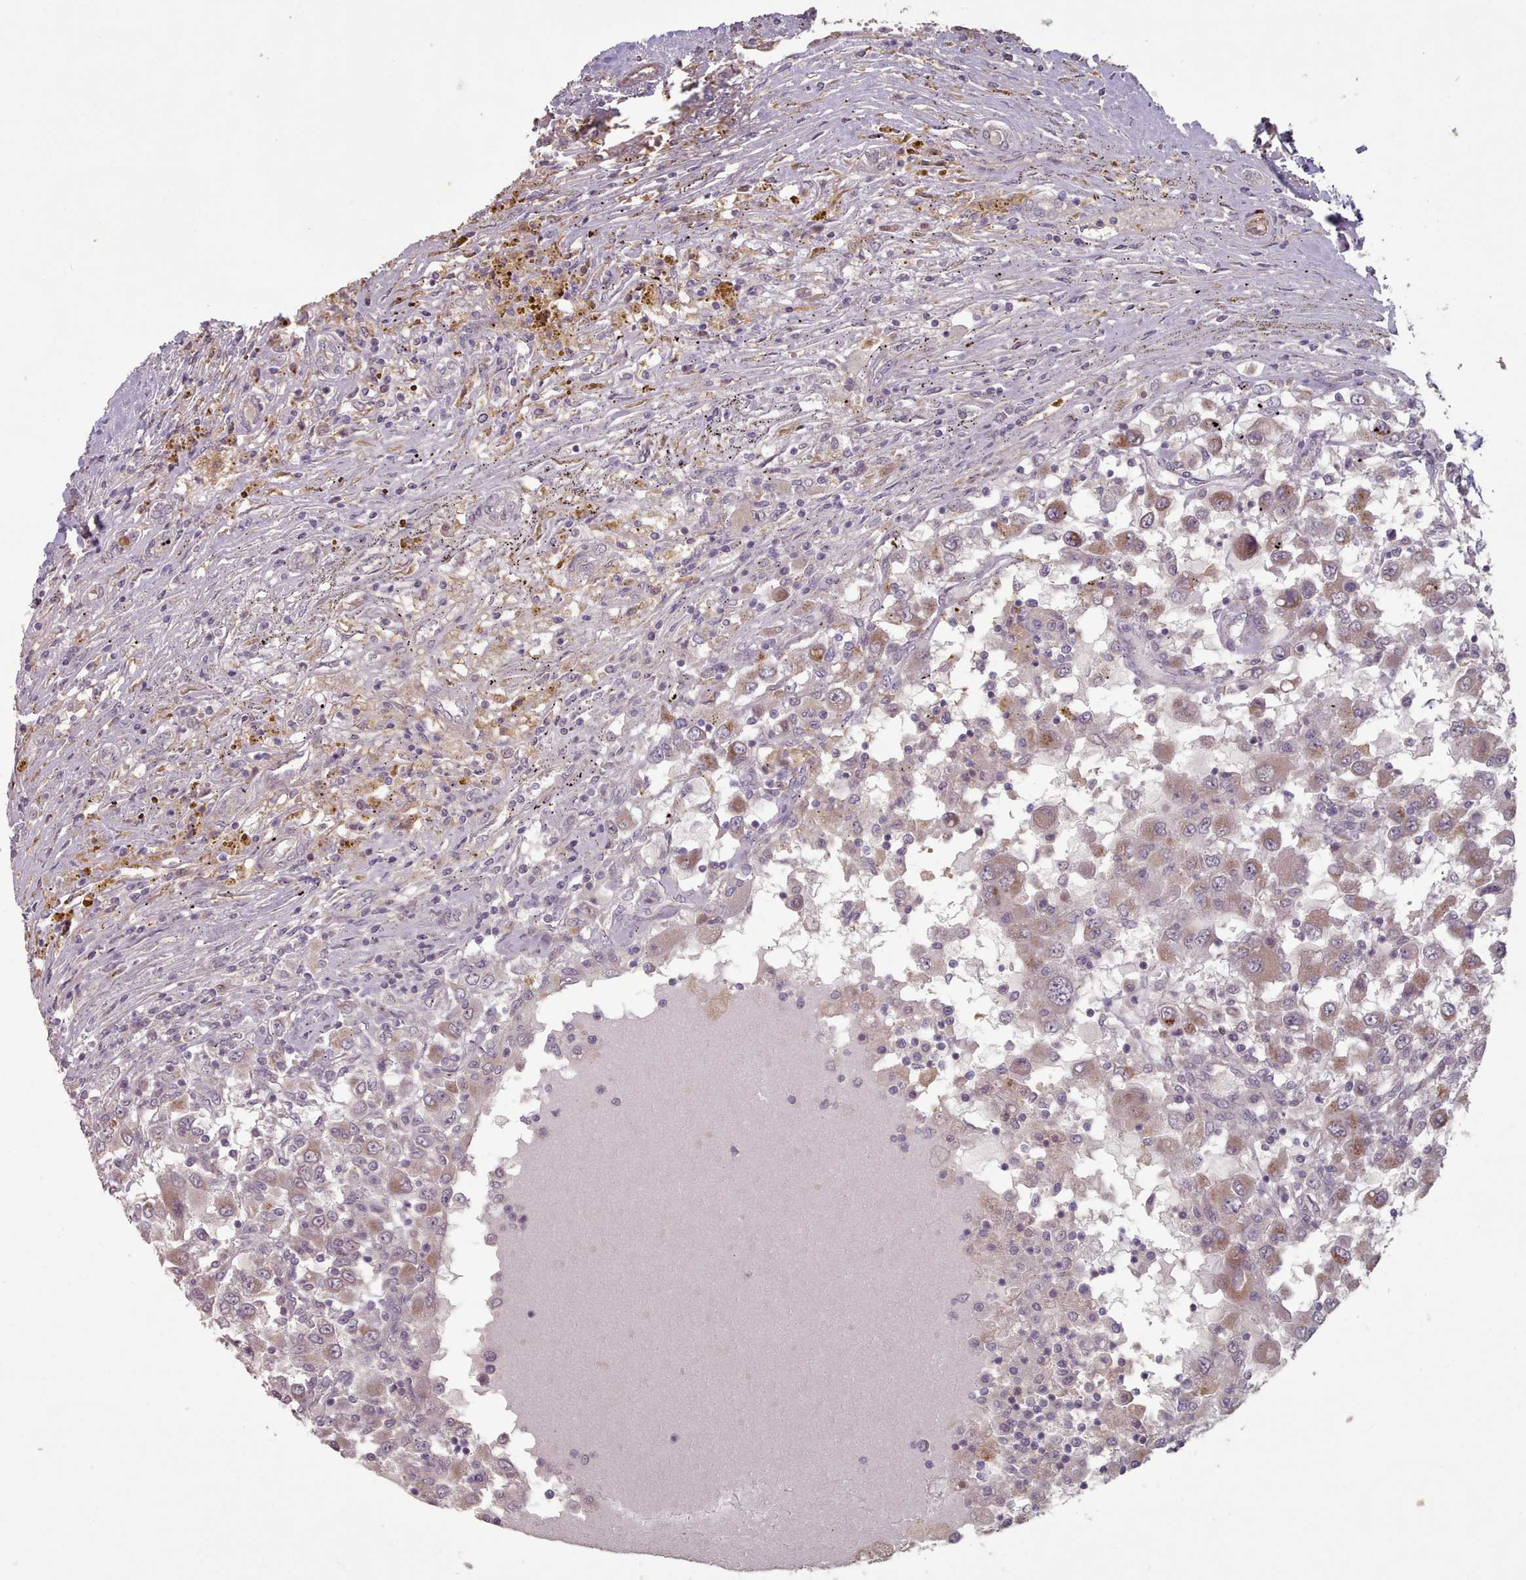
{"staining": {"intensity": "moderate", "quantity": ">75%", "location": "cytoplasmic/membranous"}, "tissue": "renal cancer", "cell_type": "Tumor cells", "image_type": "cancer", "snomed": [{"axis": "morphology", "description": "Adenocarcinoma, NOS"}, {"axis": "topography", "description": "Kidney"}], "caption": "Adenocarcinoma (renal) tissue displays moderate cytoplasmic/membranous expression in approximately >75% of tumor cells The staining was performed using DAB, with brown indicating positive protein expression. Nuclei are stained blue with hematoxylin.", "gene": "ERCC6L", "patient": {"sex": "female", "age": 67}}